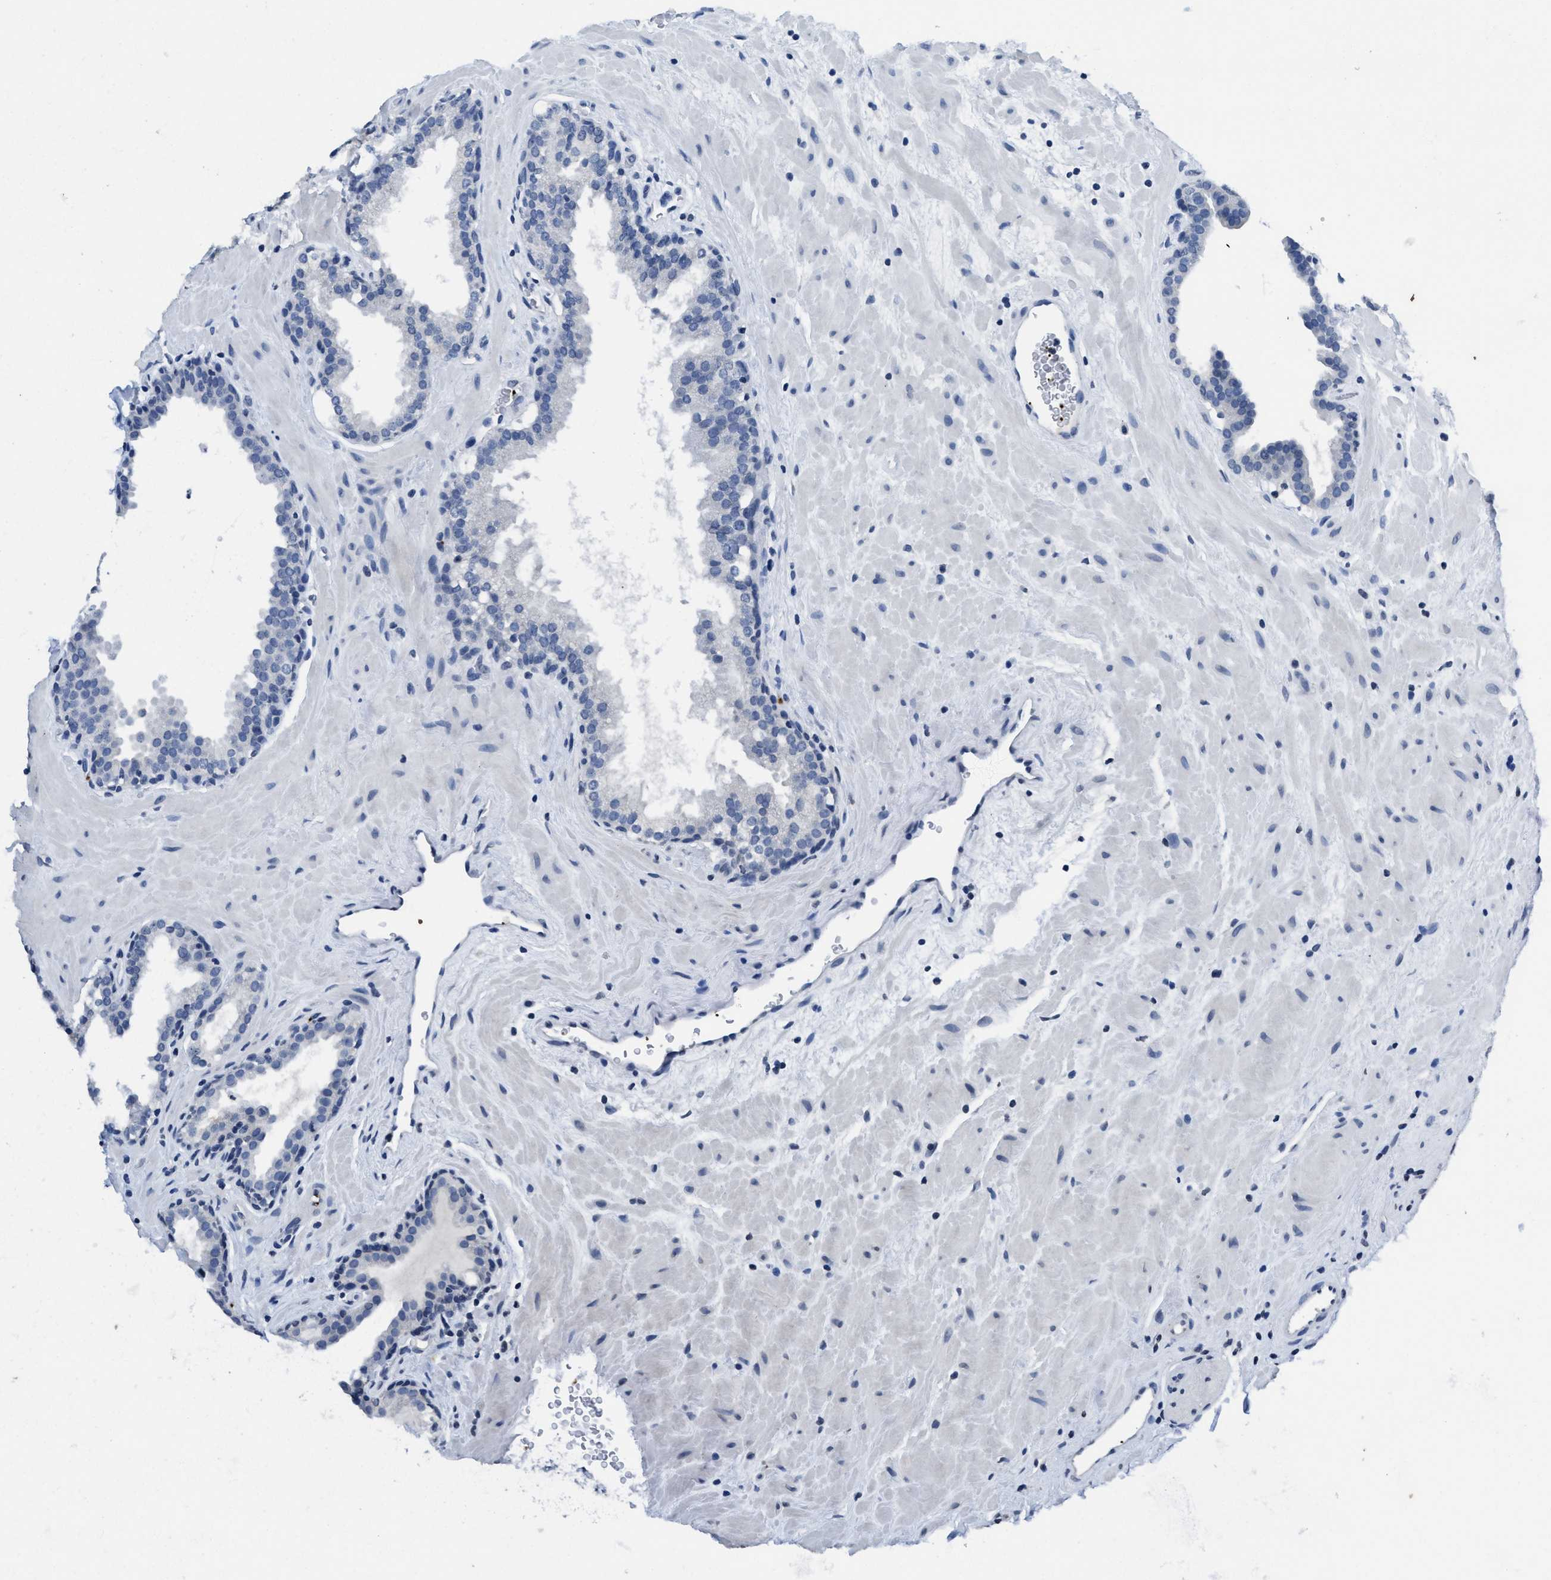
{"staining": {"intensity": "negative", "quantity": "none", "location": "none"}, "tissue": "prostate", "cell_type": "Glandular cells", "image_type": "normal", "snomed": [{"axis": "morphology", "description": "Normal tissue, NOS"}, {"axis": "topography", "description": "Prostate"}], "caption": "DAB (3,3'-diaminobenzidine) immunohistochemical staining of unremarkable human prostate shows no significant staining in glandular cells.", "gene": "ITGA2B", "patient": {"sex": "male", "age": 51}}